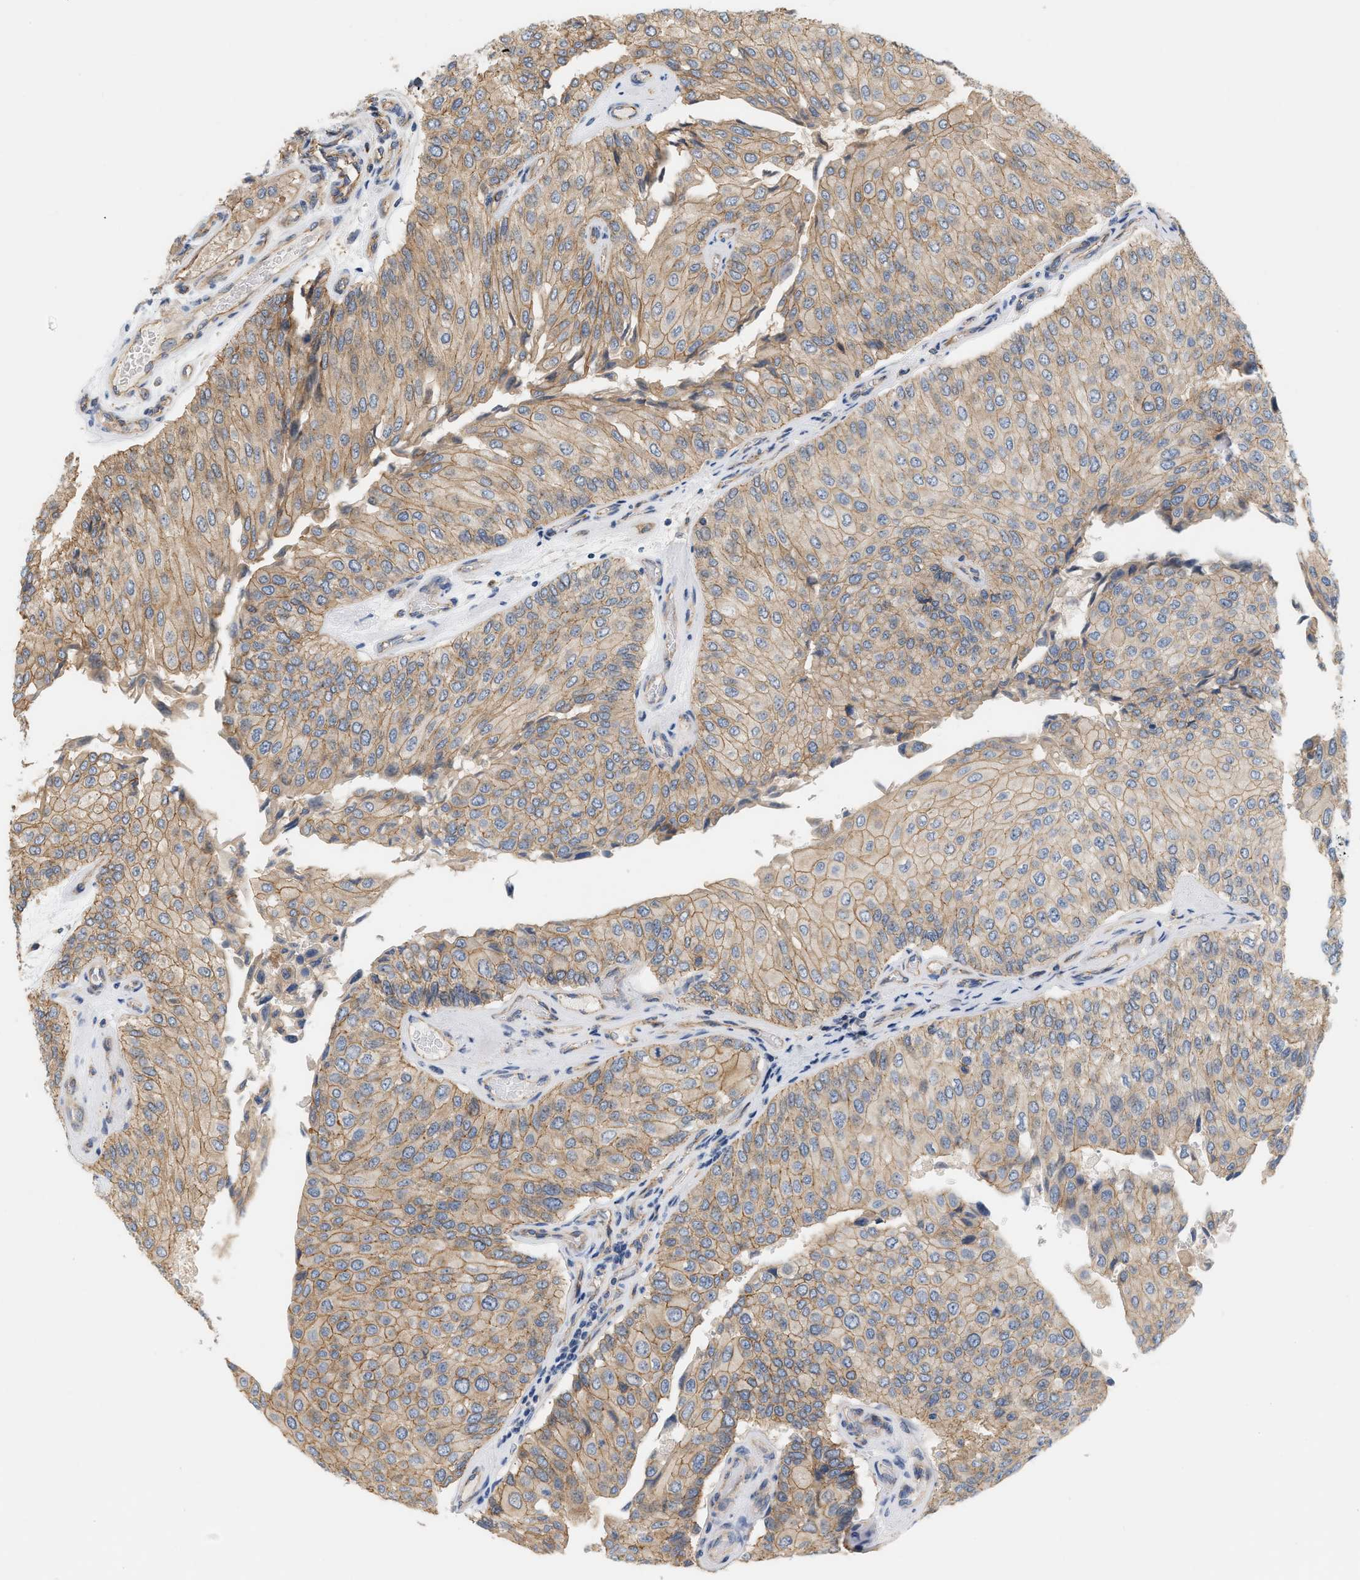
{"staining": {"intensity": "weak", "quantity": ">75%", "location": "cytoplasmic/membranous"}, "tissue": "urothelial cancer", "cell_type": "Tumor cells", "image_type": "cancer", "snomed": [{"axis": "morphology", "description": "Urothelial carcinoma, High grade"}, {"axis": "topography", "description": "Kidney"}, {"axis": "topography", "description": "Urinary bladder"}], "caption": "There is low levels of weak cytoplasmic/membranous staining in tumor cells of urothelial cancer, as demonstrated by immunohistochemical staining (brown color).", "gene": "CTXN1", "patient": {"sex": "male", "age": 77}}